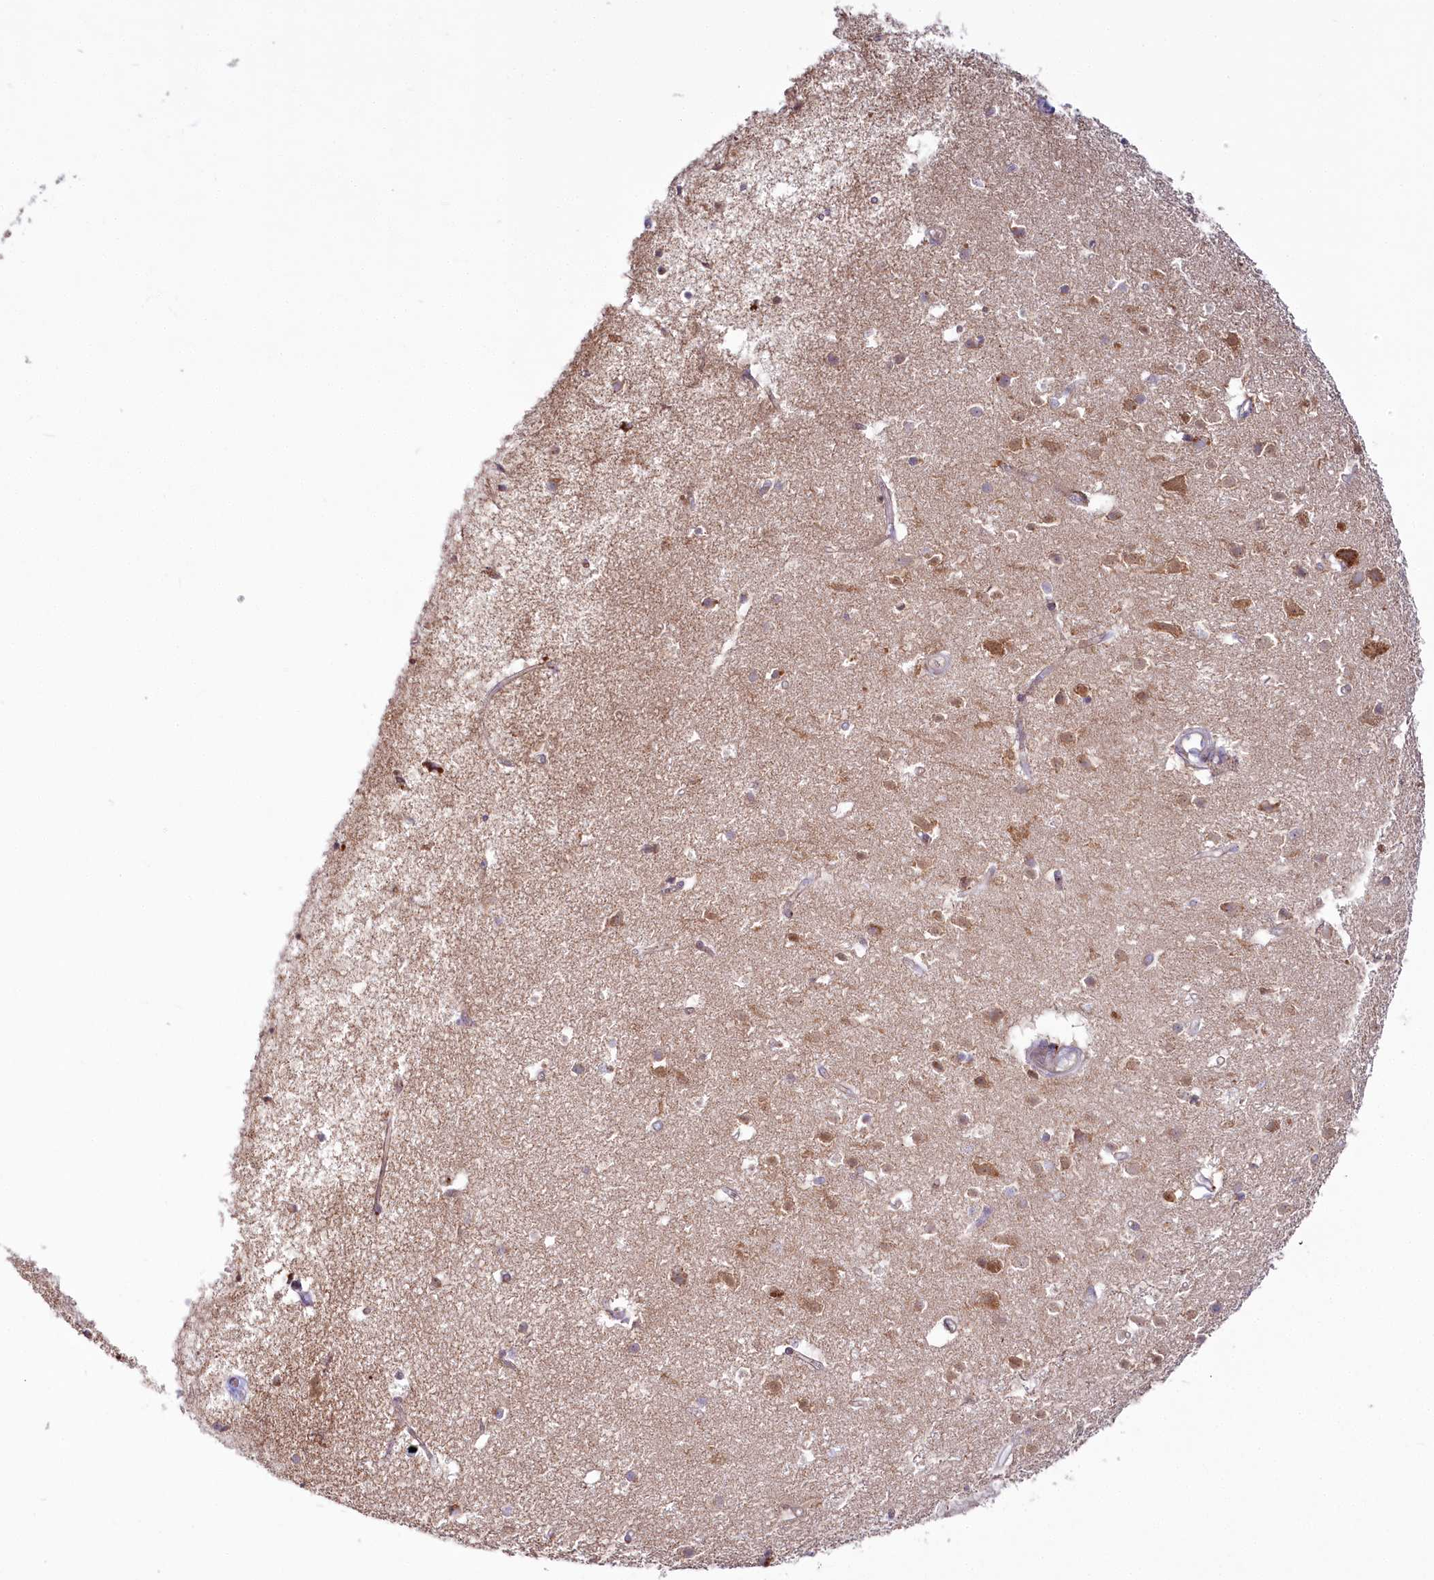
{"staining": {"intensity": "weak", "quantity": ">75%", "location": "cytoplasmic/membranous"}, "tissue": "cerebral cortex", "cell_type": "Endothelial cells", "image_type": "normal", "snomed": [{"axis": "morphology", "description": "Normal tissue, NOS"}, {"axis": "topography", "description": "Cerebral cortex"}], "caption": "Protein expression analysis of unremarkable cerebral cortex shows weak cytoplasmic/membranous positivity in approximately >75% of endothelial cells. (IHC, brightfield microscopy, high magnification).", "gene": "POGLUT1", "patient": {"sex": "male", "age": 54}}